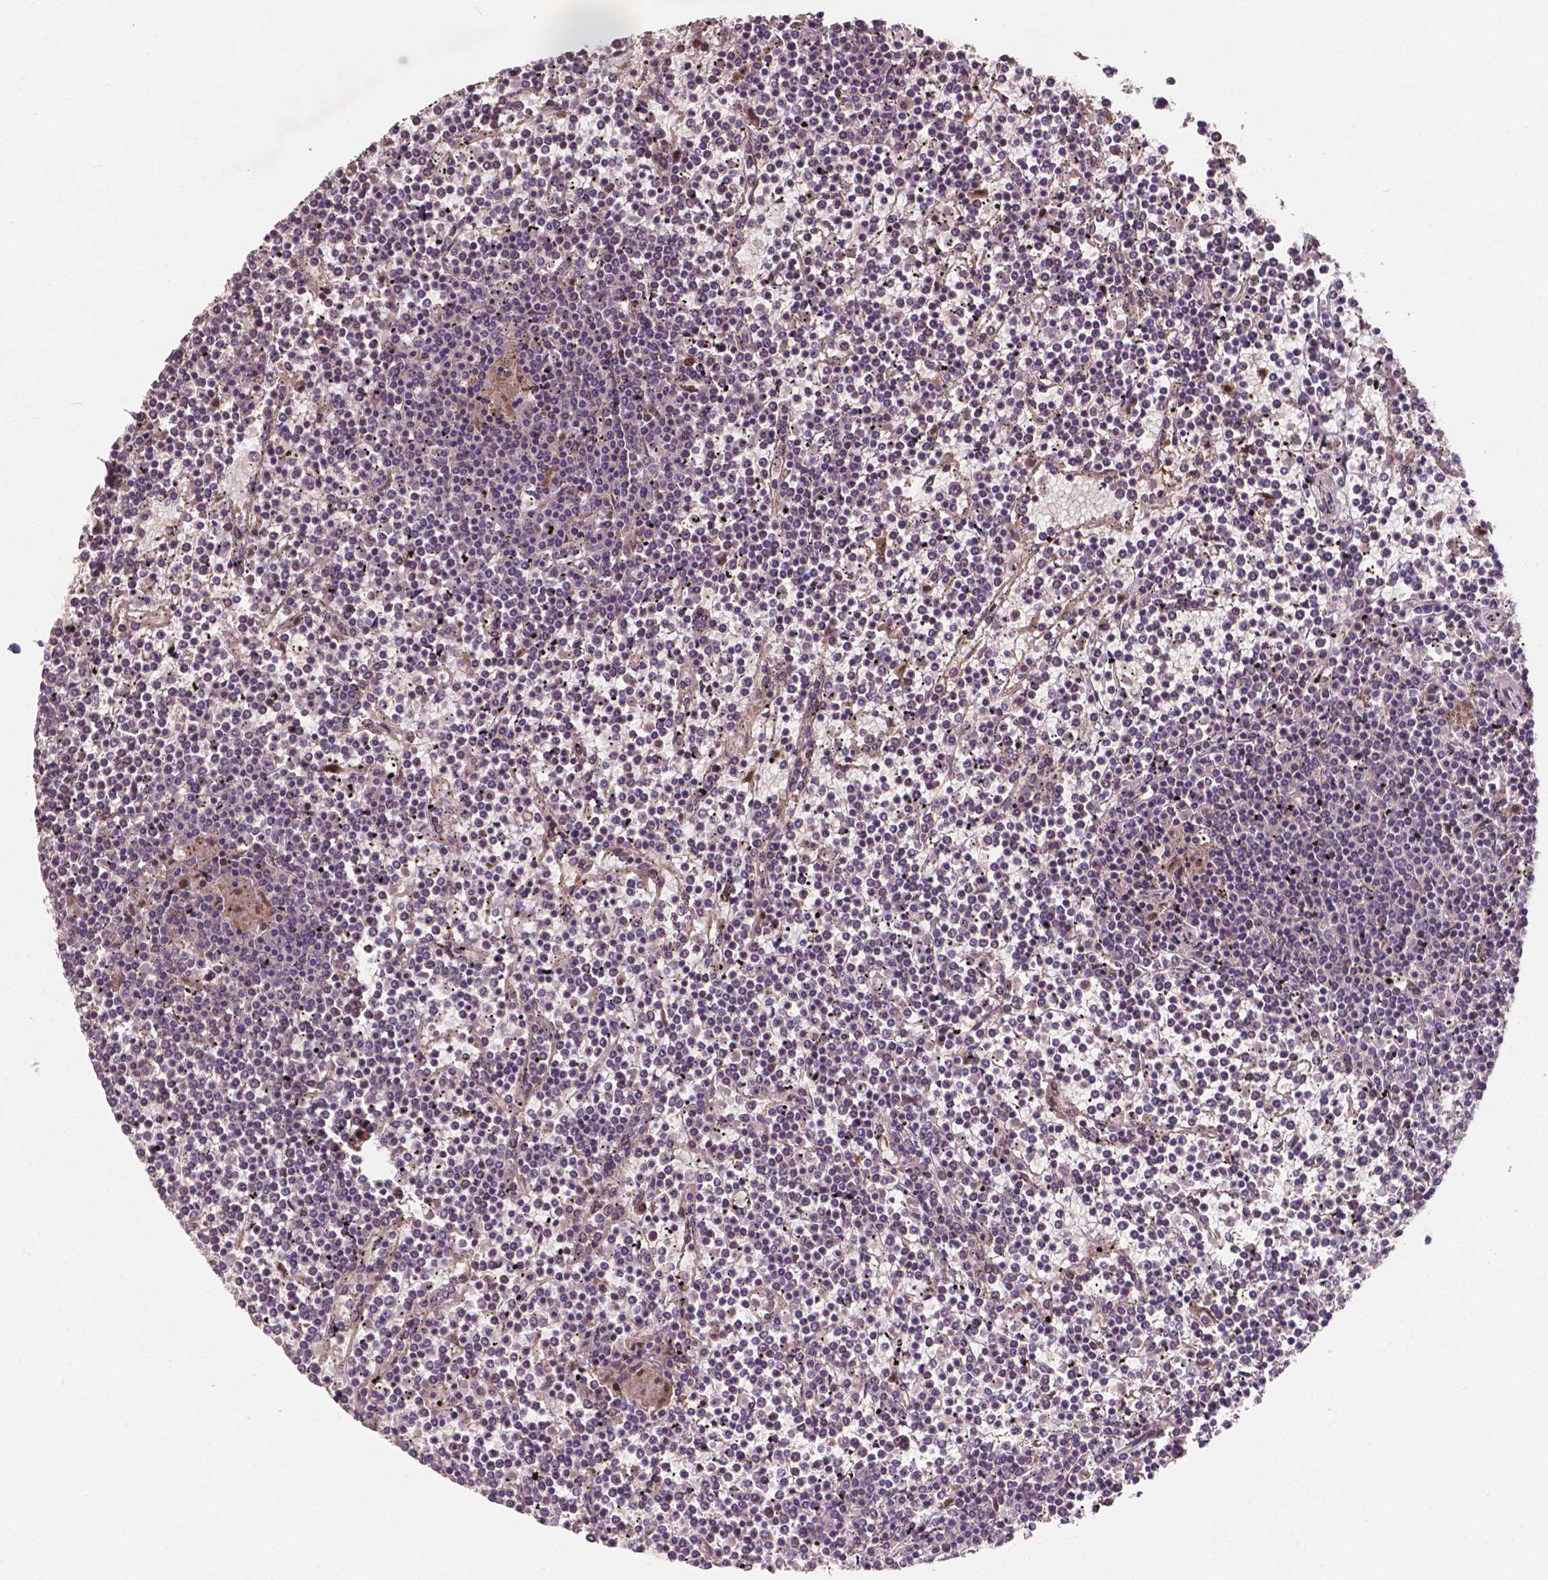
{"staining": {"intensity": "negative", "quantity": "none", "location": "none"}, "tissue": "lymphoma", "cell_type": "Tumor cells", "image_type": "cancer", "snomed": [{"axis": "morphology", "description": "Malignant lymphoma, non-Hodgkin's type, Low grade"}, {"axis": "topography", "description": "Spleen"}], "caption": "This is a histopathology image of IHC staining of lymphoma, which shows no positivity in tumor cells. (Stains: DAB immunohistochemistry (IHC) with hematoxylin counter stain, Microscopy: brightfield microscopy at high magnification).", "gene": "DUSP16", "patient": {"sex": "female", "age": 19}}